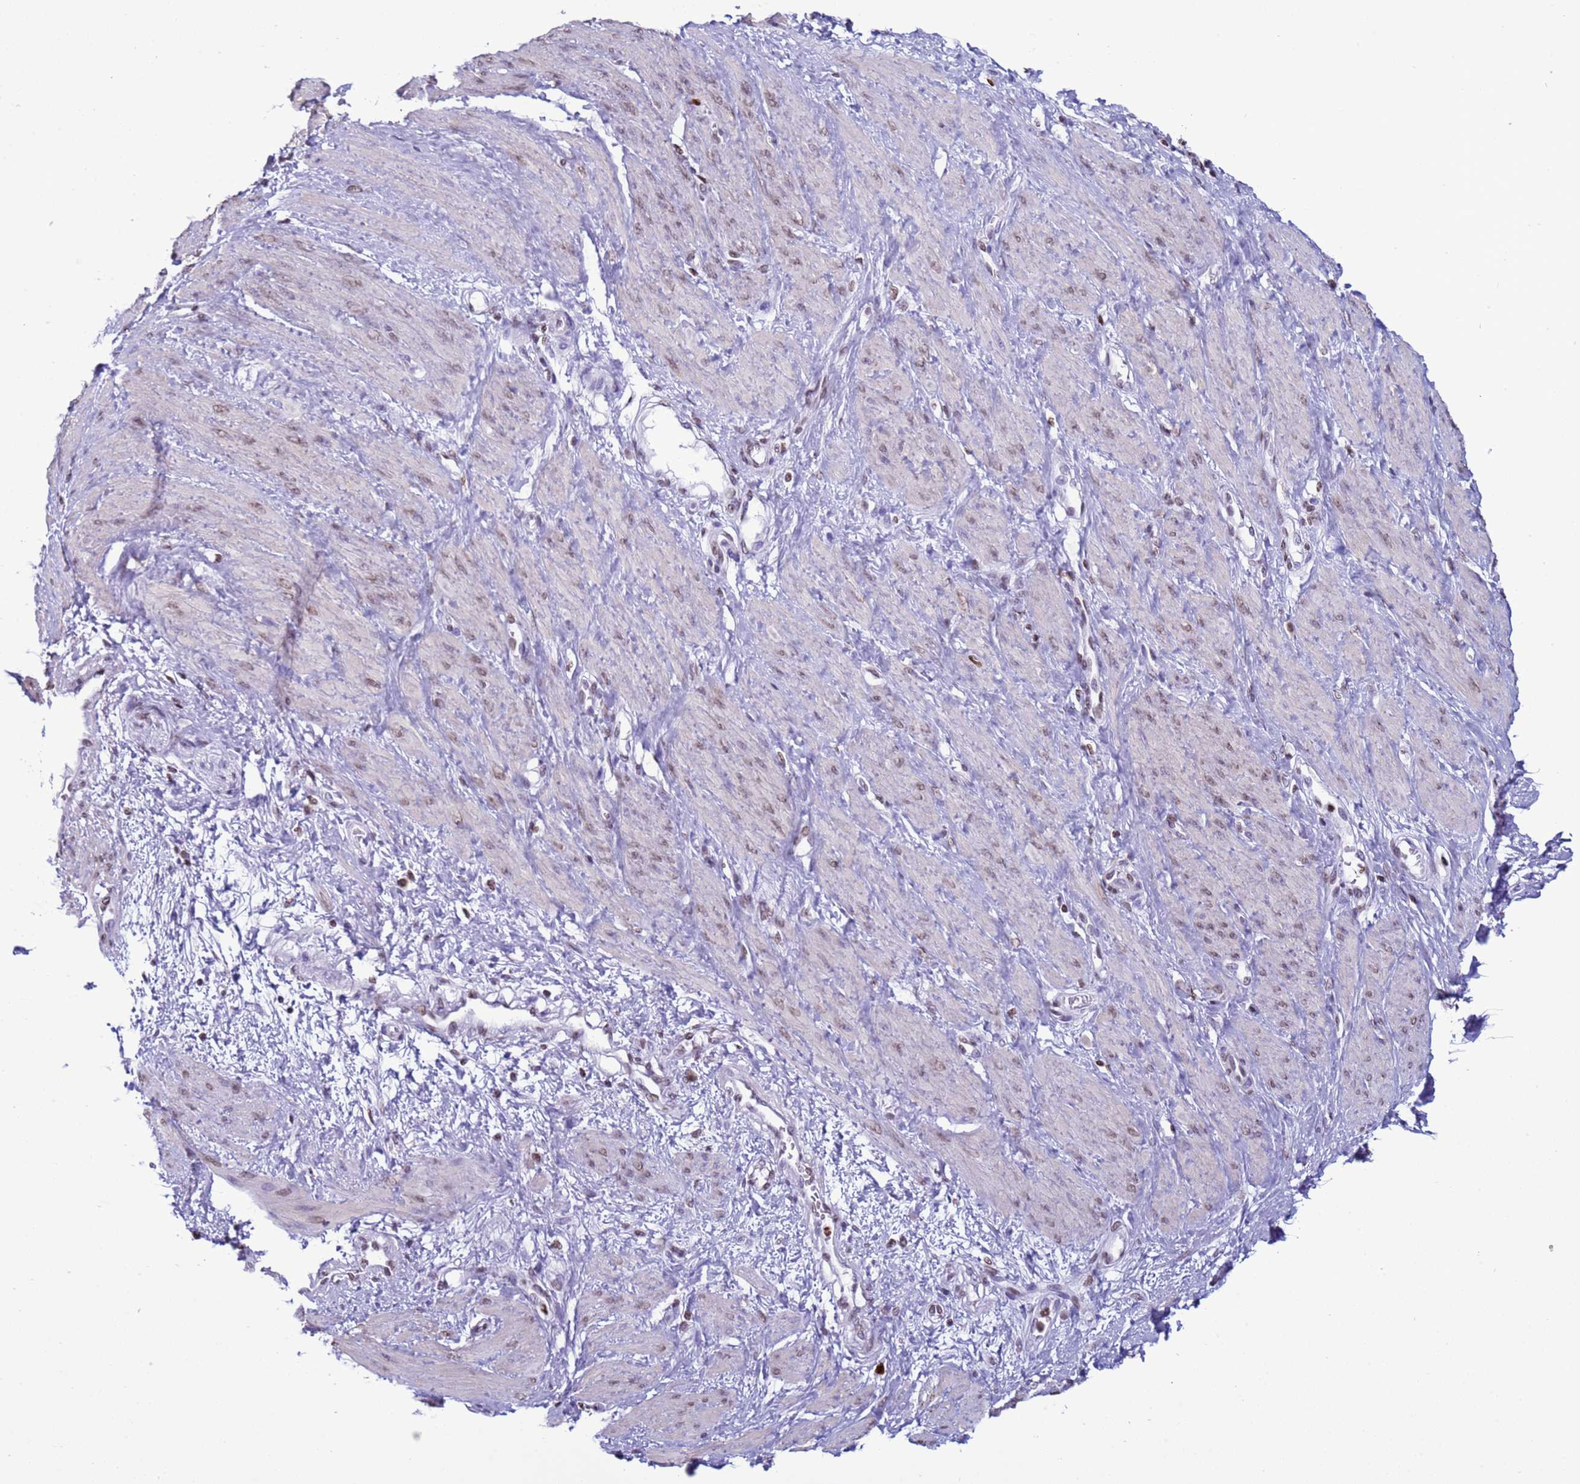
{"staining": {"intensity": "weak", "quantity": ">75%", "location": "nuclear"}, "tissue": "smooth muscle", "cell_type": "Smooth muscle cells", "image_type": "normal", "snomed": [{"axis": "morphology", "description": "Normal tissue, NOS"}, {"axis": "topography", "description": "Smooth muscle"}, {"axis": "topography", "description": "Uterus"}], "caption": "A brown stain labels weak nuclear positivity of a protein in smooth muscle cells of unremarkable human smooth muscle. Nuclei are stained in blue.", "gene": "H4C11", "patient": {"sex": "female", "age": 39}}